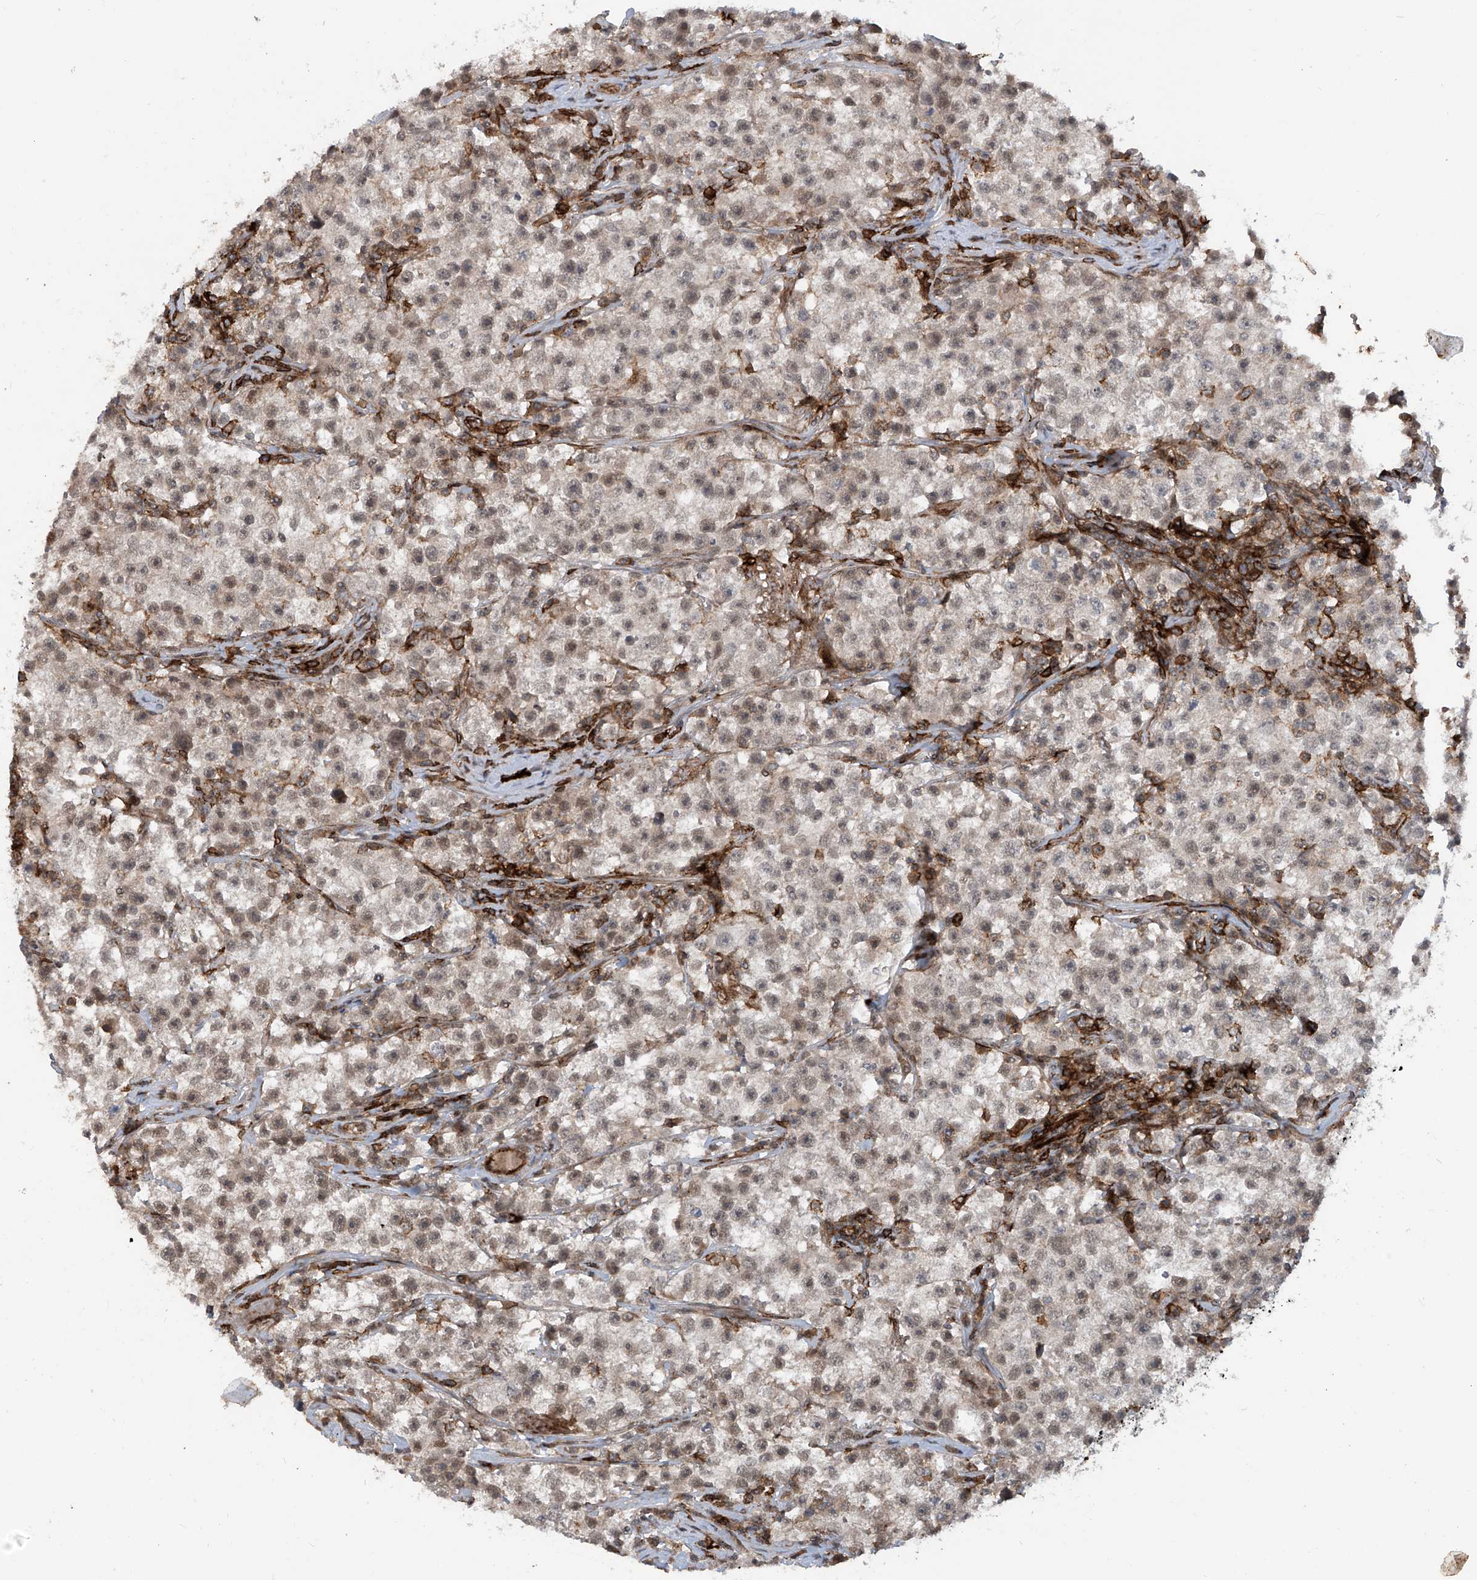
{"staining": {"intensity": "moderate", "quantity": ">75%", "location": "nuclear"}, "tissue": "testis cancer", "cell_type": "Tumor cells", "image_type": "cancer", "snomed": [{"axis": "morphology", "description": "Seminoma, NOS"}, {"axis": "topography", "description": "Testis"}], "caption": "Approximately >75% of tumor cells in testis cancer (seminoma) exhibit moderate nuclear protein positivity as visualized by brown immunohistochemical staining.", "gene": "LAGE3", "patient": {"sex": "male", "age": 22}}